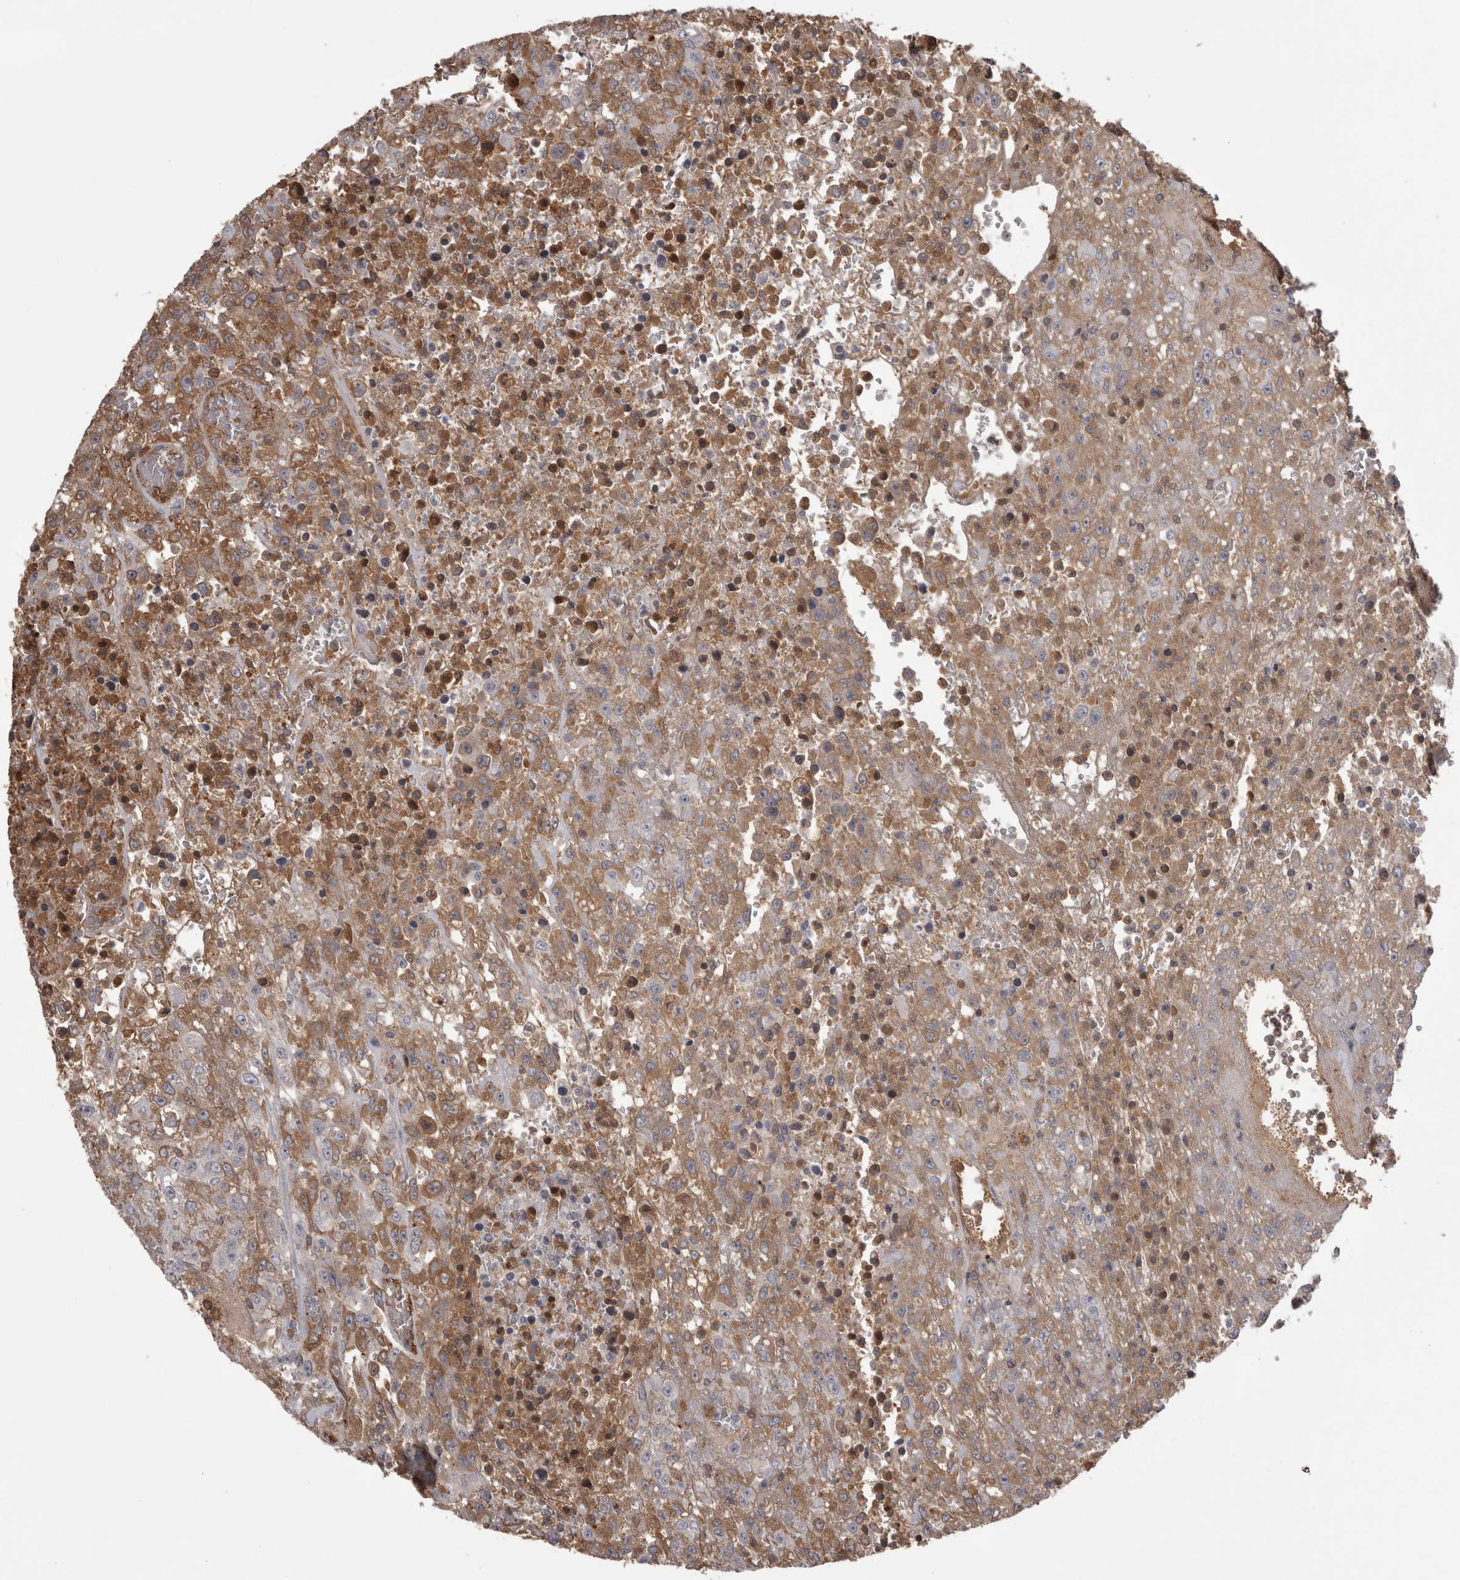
{"staining": {"intensity": "moderate", "quantity": ">75%", "location": "cytoplasmic/membranous"}, "tissue": "urothelial cancer", "cell_type": "Tumor cells", "image_type": "cancer", "snomed": [{"axis": "morphology", "description": "Urothelial carcinoma, High grade"}, {"axis": "topography", "description": "Urinary bladder"}], "caption": "Approximately >75% of tumor cells in urothelial carcinoma (high-grade) show moderate cytoplasmic/membranous protein staining as visualized by brown immunohistochemical staining.", "gene": "SAA4", "patient": {"sex": "male", "age": 46}}